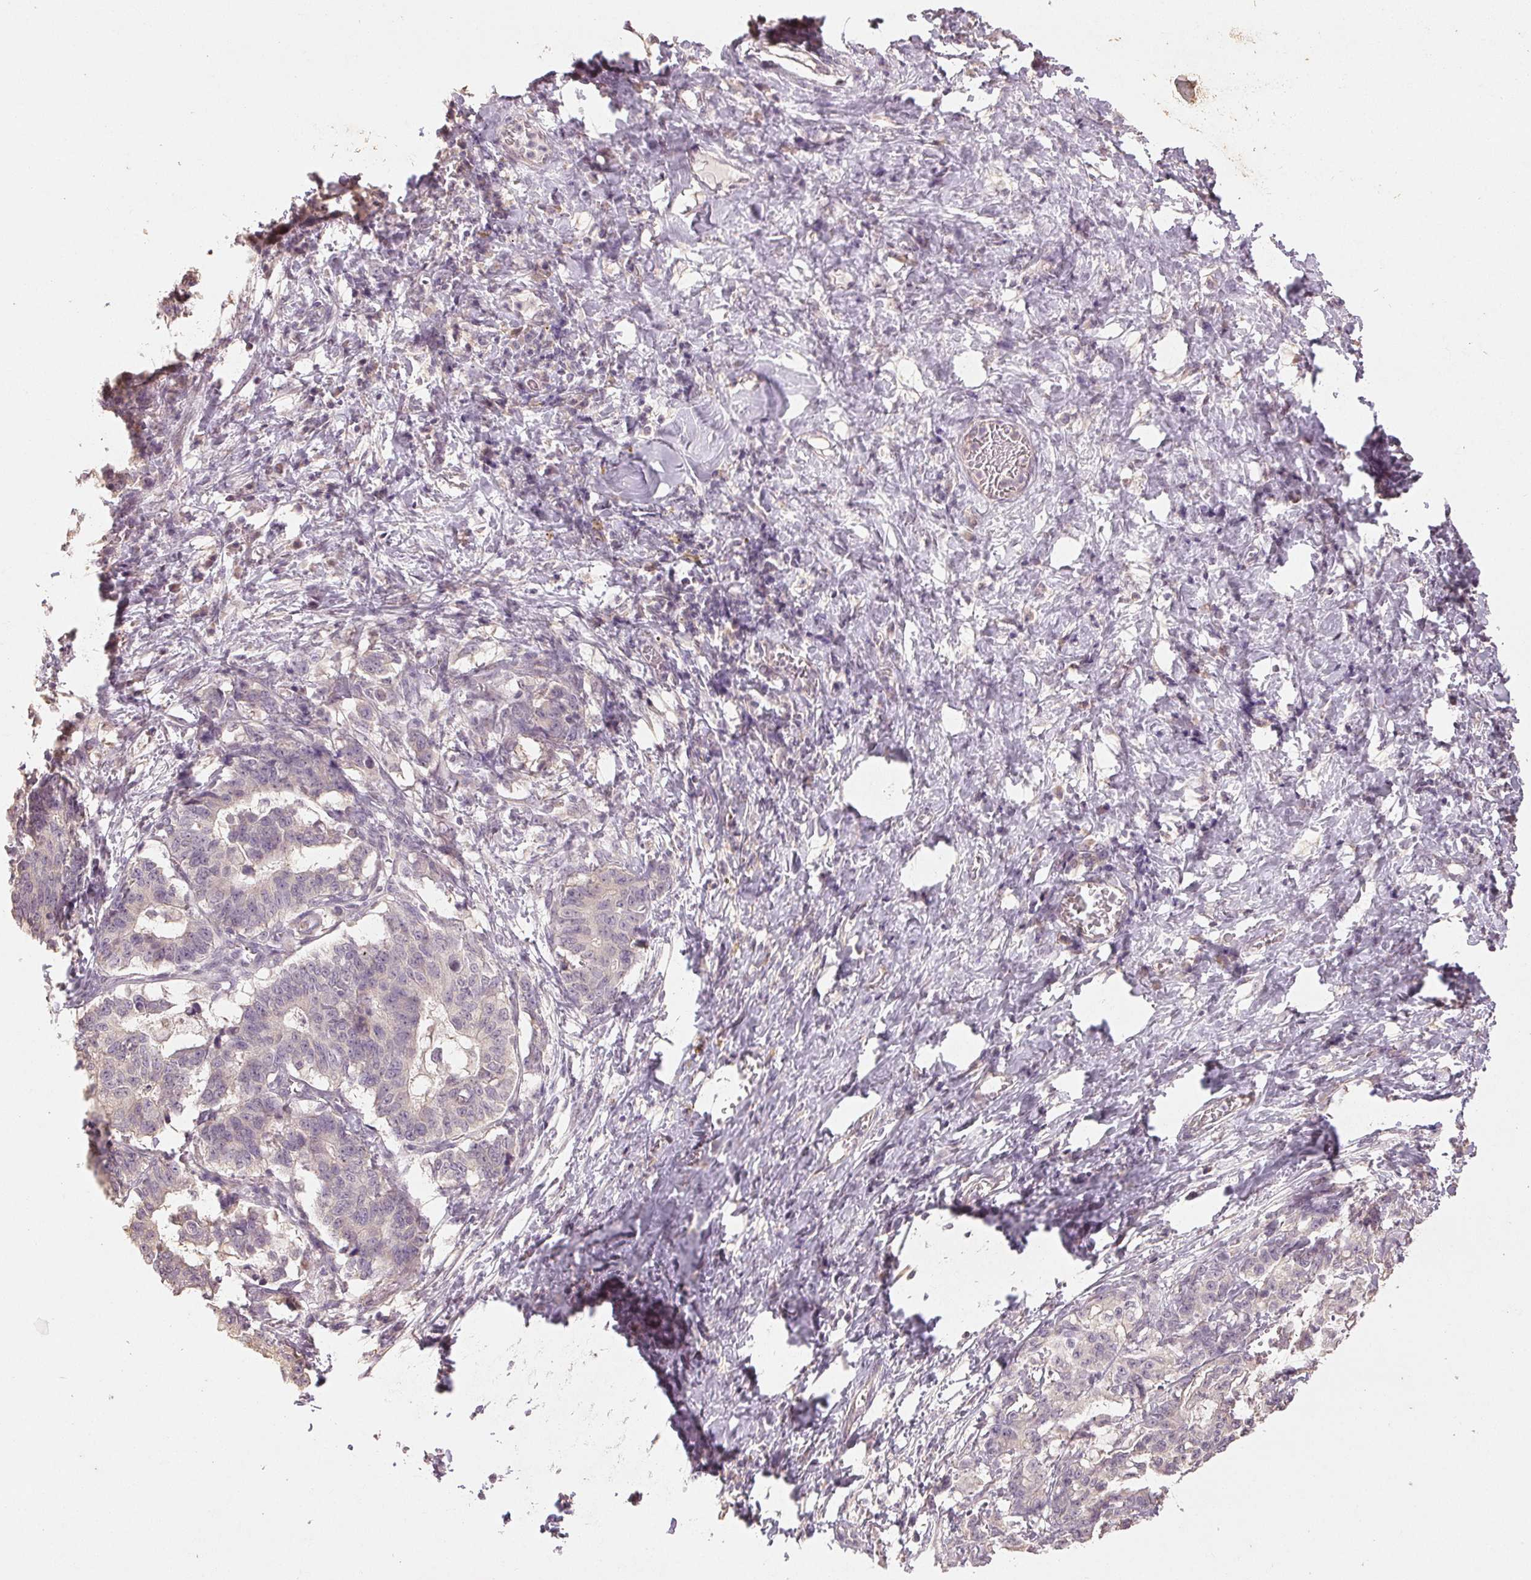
{"staining": {"intensity": "negative", "quantity": "none", "location": "none"}, "tissue": "stomach cancer", "cell_type": "Tumor cells", "image_type": "cancer", "snomed": [{"axis": "morphology", "description": "Normal tissue, NOS"}, {"axis": "morphology", "description": "Adenocarcinoma, NOS"}, {"axis": "topography", "description": "Stomach"}], "caption": "IHC histopathology image of neoplastic tissue: human stomach adenocarcinoma stained with DAB (3,3'-diaminobenzidine) demonstrates no significant protein staining in tumor cells.", "gene": "COX14", "patient": {"sex": "female", "age": 64}}